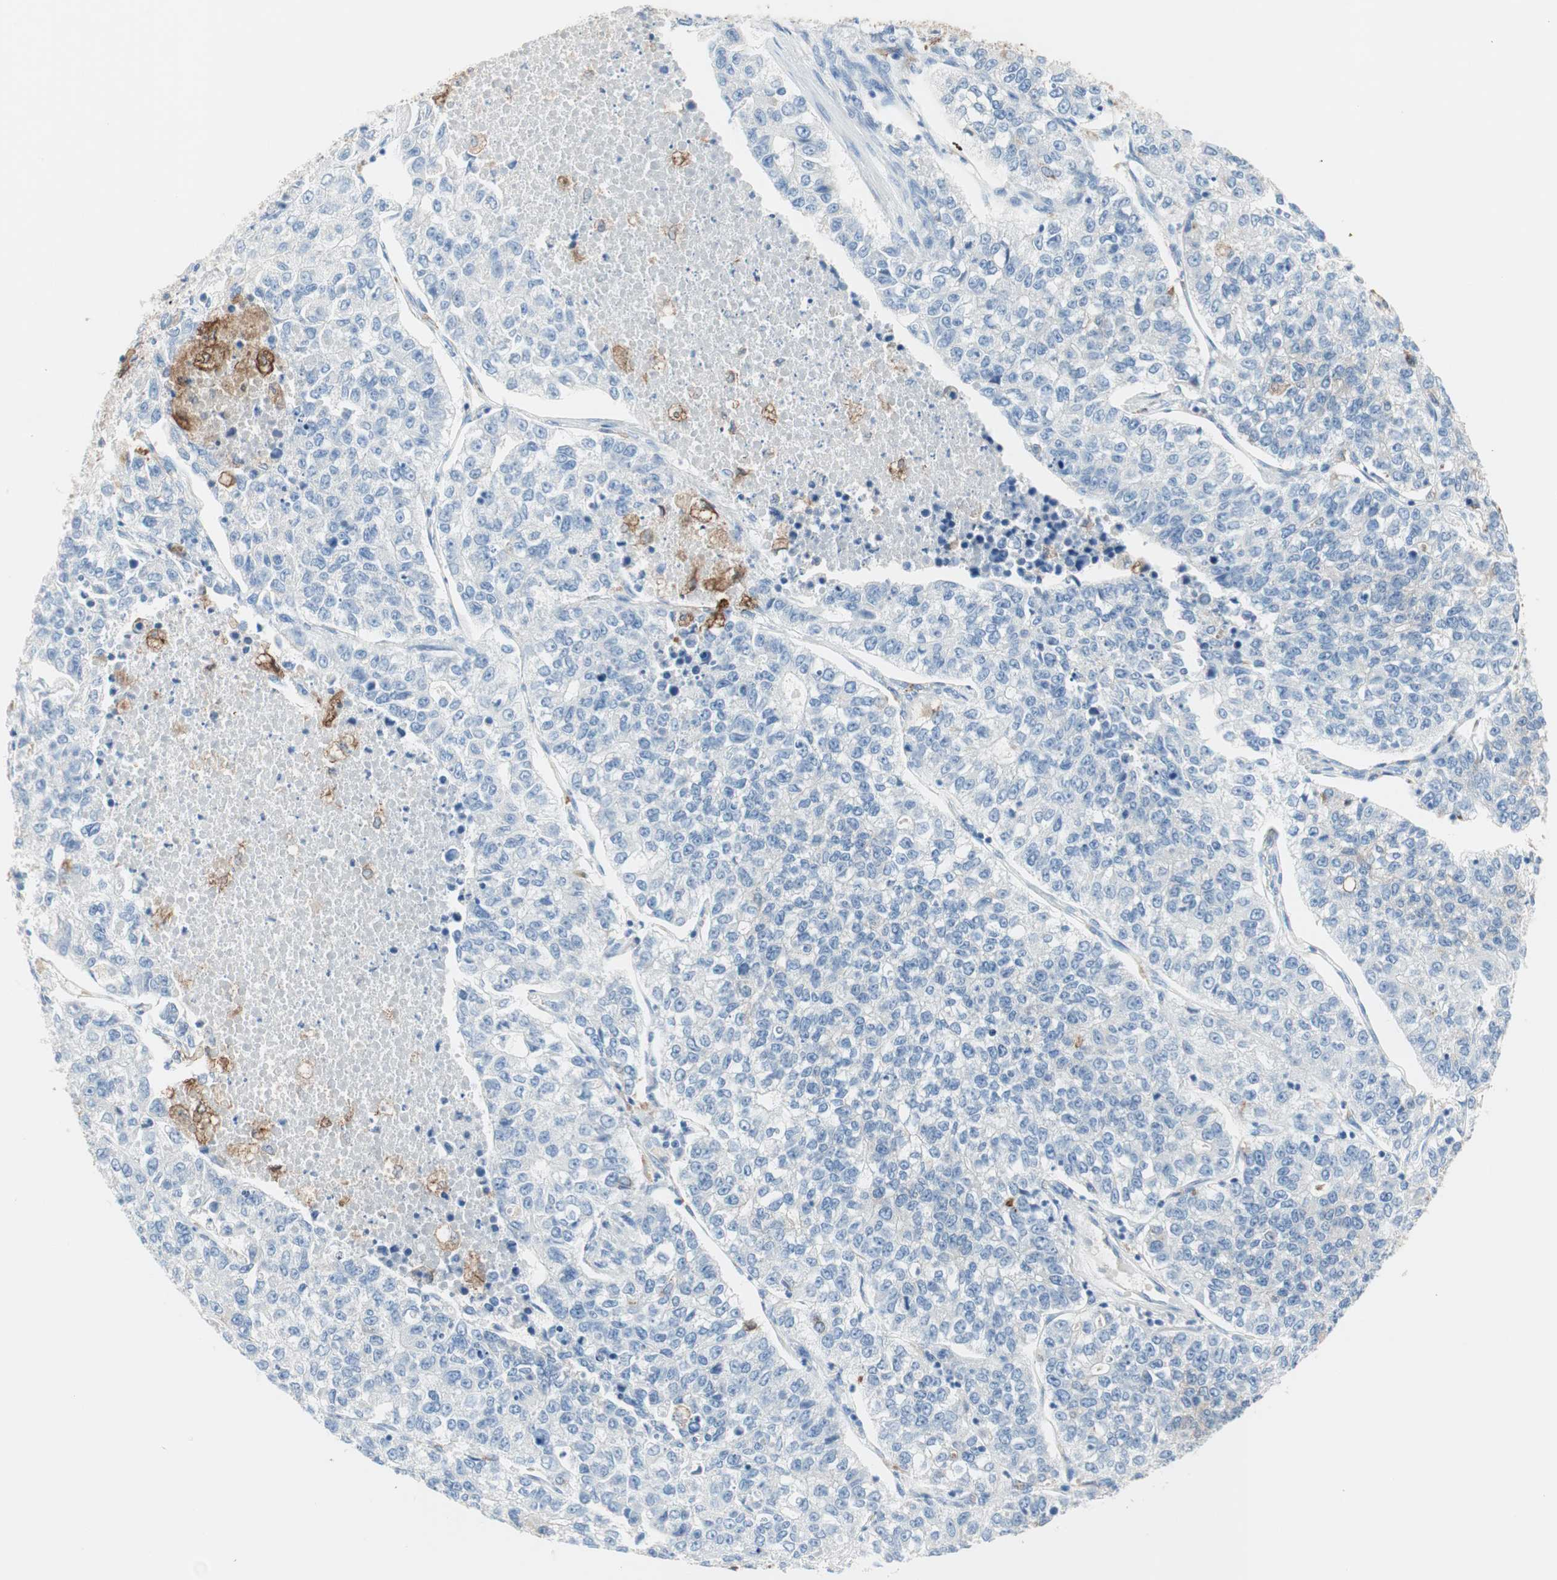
{"staining": {"intensity": "negative", "quantity": "none", "location": "none"}, "tissue": "lung cancer", "cell_type": "Tumor cells", "image_type": "cancer", "snomed": [{"axis": "morphology", "description": "Adenocarcinoma, NOS"}, {"axis": "topography", "description": "Lung"}], "caption": "High magnification brightfield microscopy of lung adenocarcinoma stained with DAB (3,3'-diaminobenzidine) (brown) and counterstained with hematoxylin (blue): tumor cells show no significant expression.", "gene": "GLUL", "patient": {"sex": "male", "age": 49}}